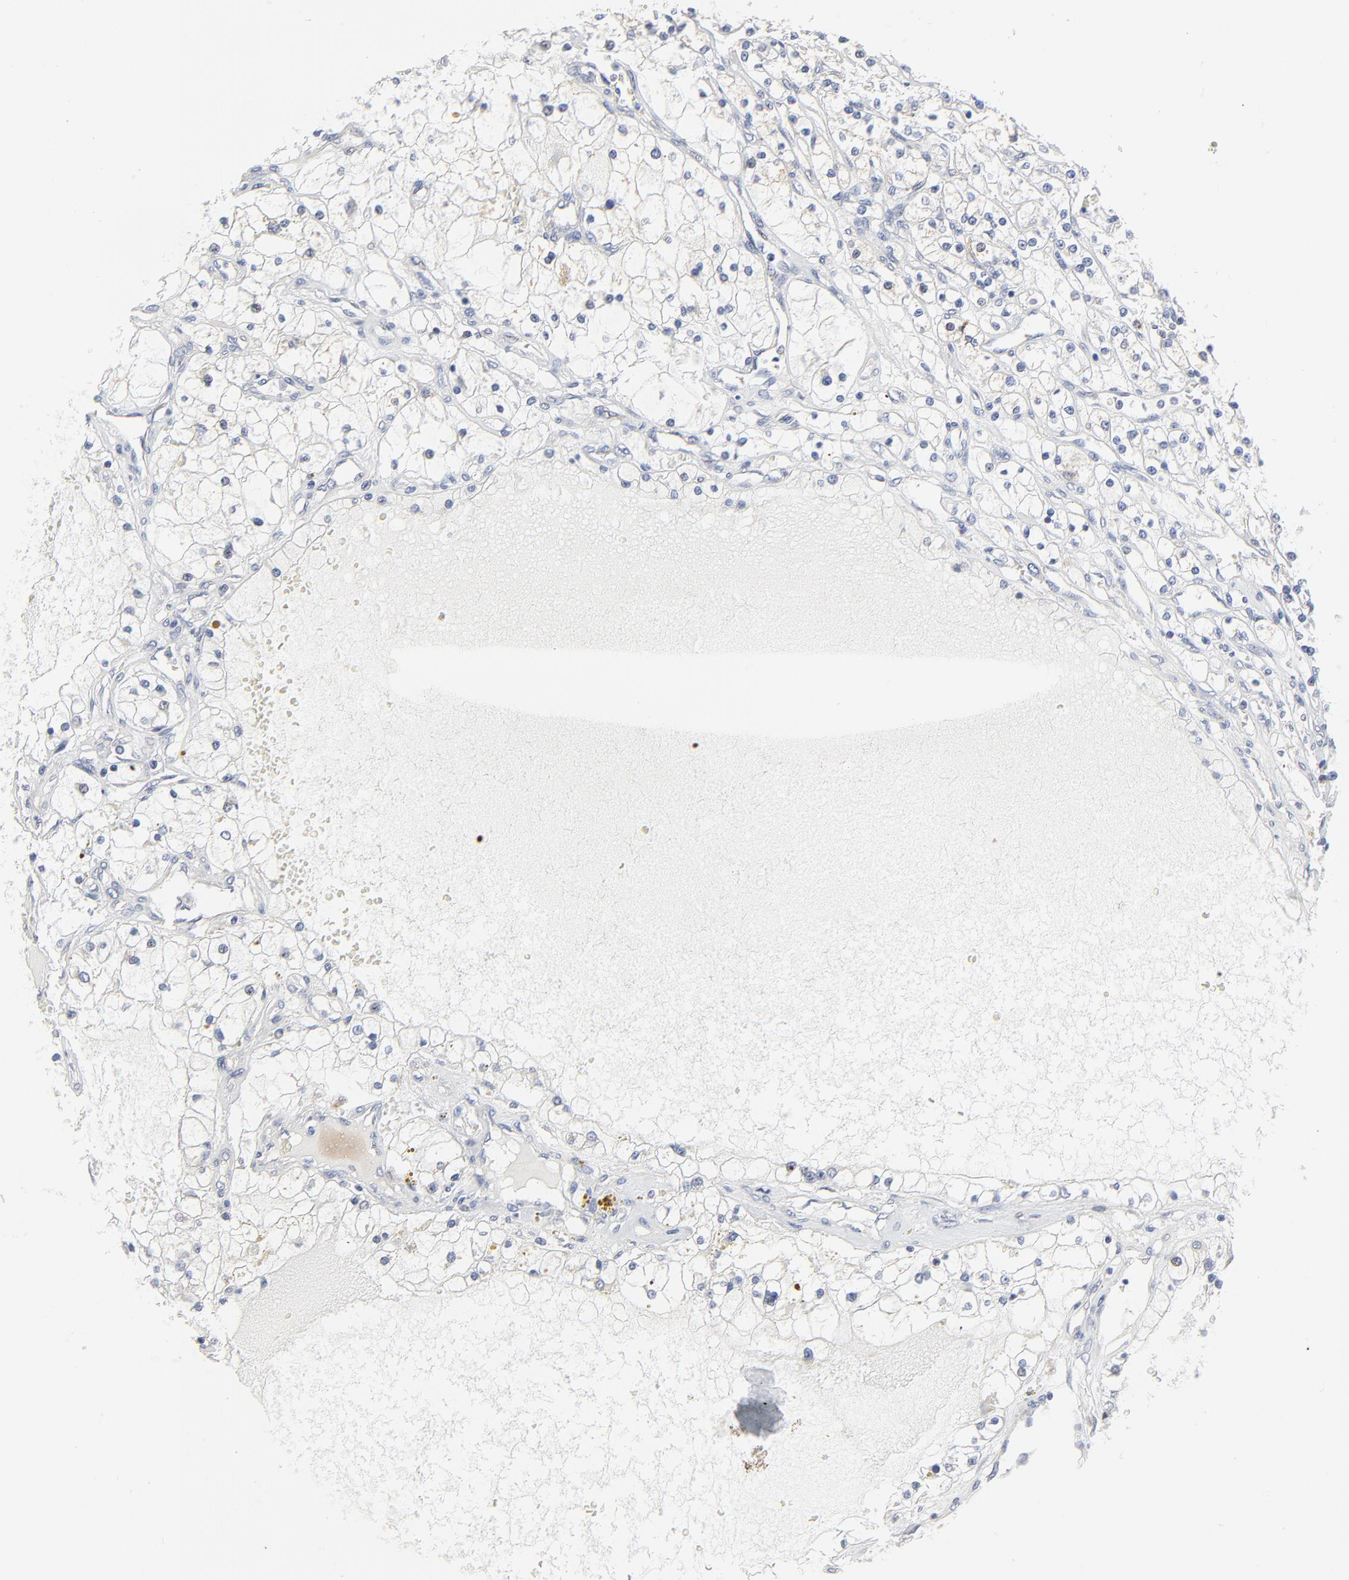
{"staining": {"intensity": "weak", "quantity": "<25%", "location": "cytoplasmic/membranous"}, "tissue": "renal cancer", "cell_type": "Tumor cells", "image_type": "cancer", "snomed": [{"axis": "morphology", "description": "Adenocarcinoma, NOS"}, {"axis": "topography", "description": "Kidney"}], "caption": "Immunohistochemistry micrograph of human renal adenocarcinoma stained for a protein (brown), which shows no positivity in tumor cells.", "gene": "DHRSX", "patient": {"sex": "male", "age": 61}}